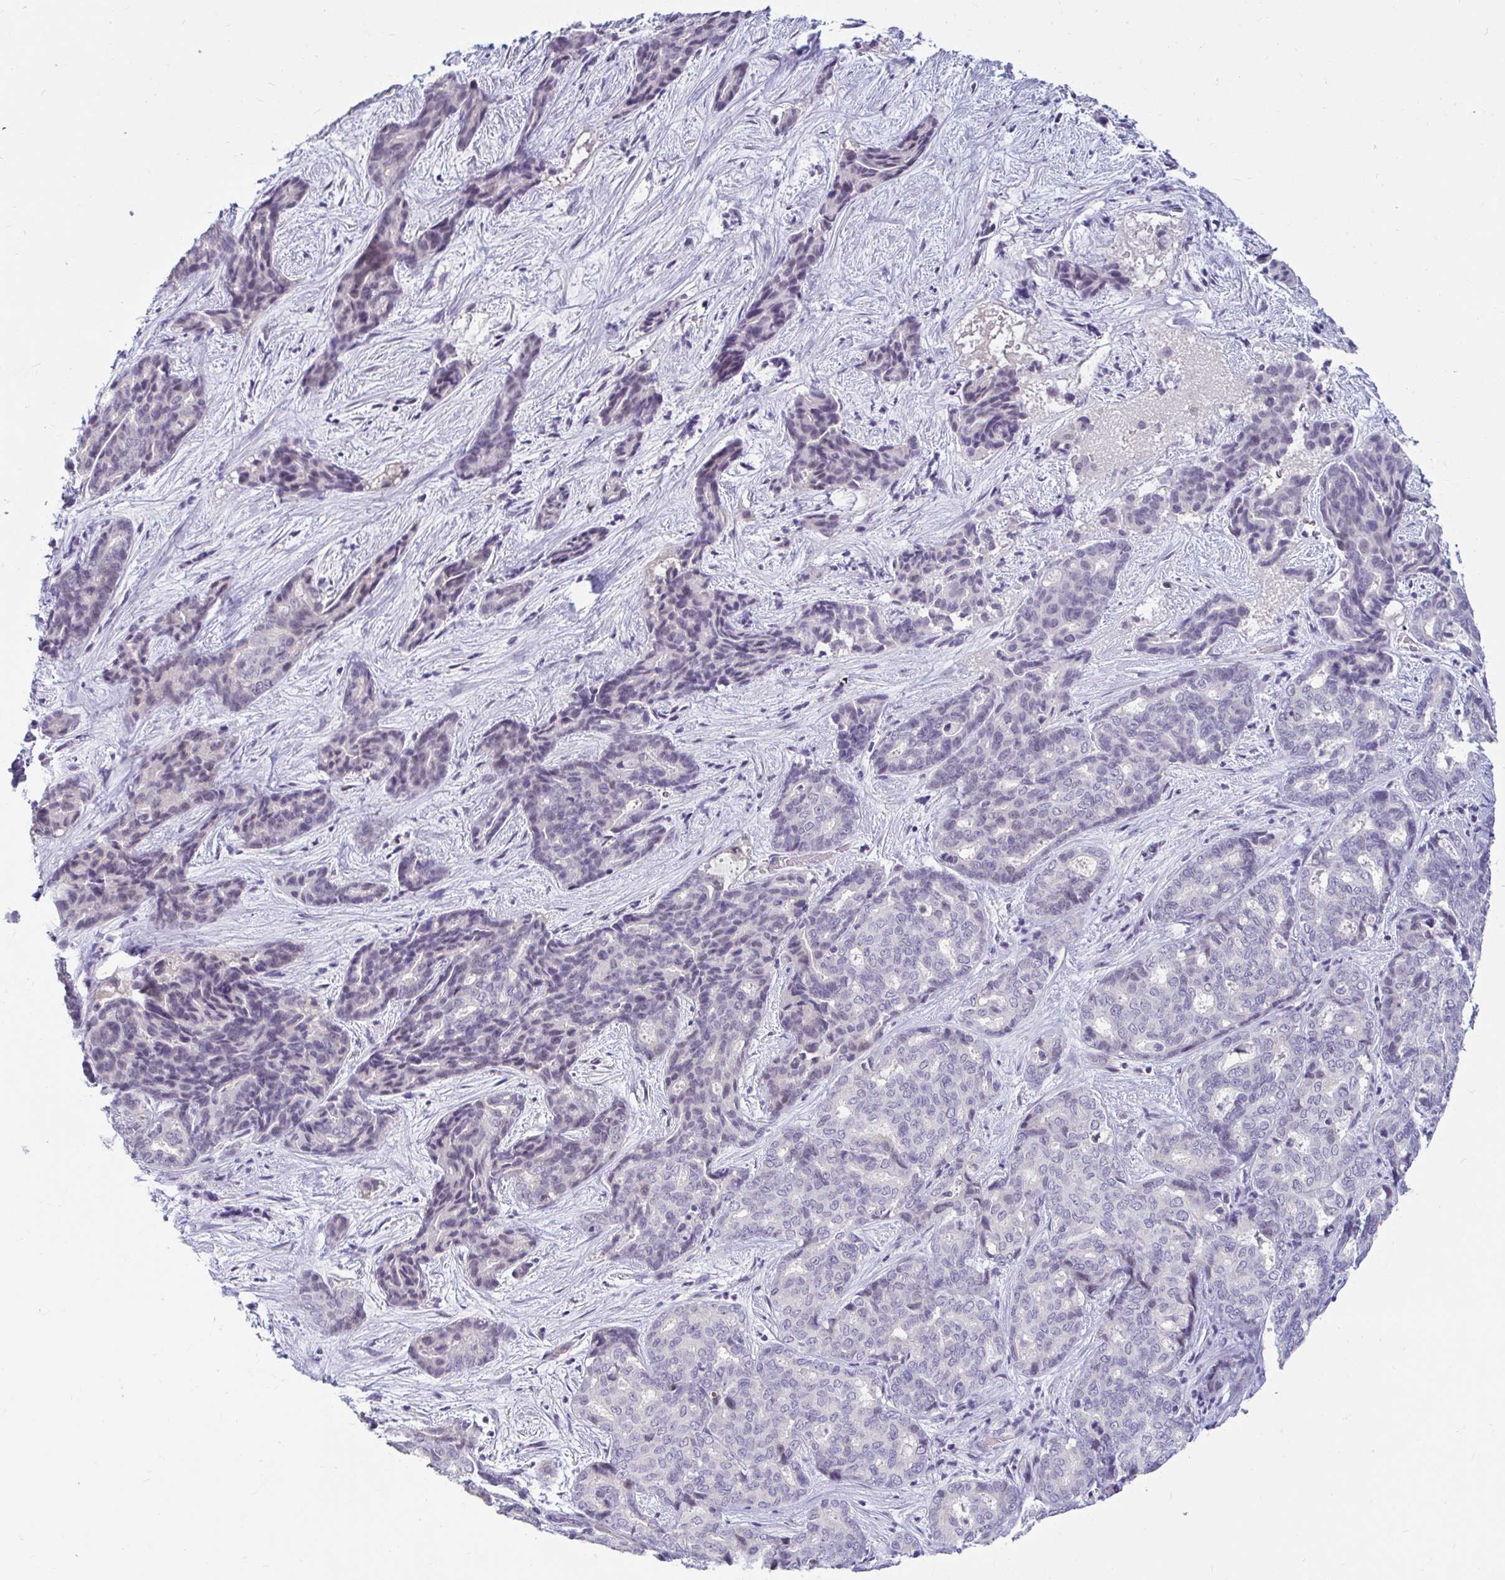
{"staining": {"intensity": "negative", "quantity": "none", "location": "none"}, "tissue": "liver cancer", "cell_type": "Tumor cells", "image_type": "cancer", "snomed": [{"axis": "morphology", "description": "Cholangiocarcinoma"}, {"axis": "topography", "description": "Liver"}], "caption": "This photomicrograph is of cholangiocarcinoma (liver) stained with immunohistochemistry (IHC) to label a protein in brown with the nuclei are counter-stained blue. There is no expression in tumor cells. (DAB immunohistochemistry (IHC) visualized using brightfield microscopy, high magnification).", "gene": "GSTM1", "patient": {"sex": "female", "age": 64}}